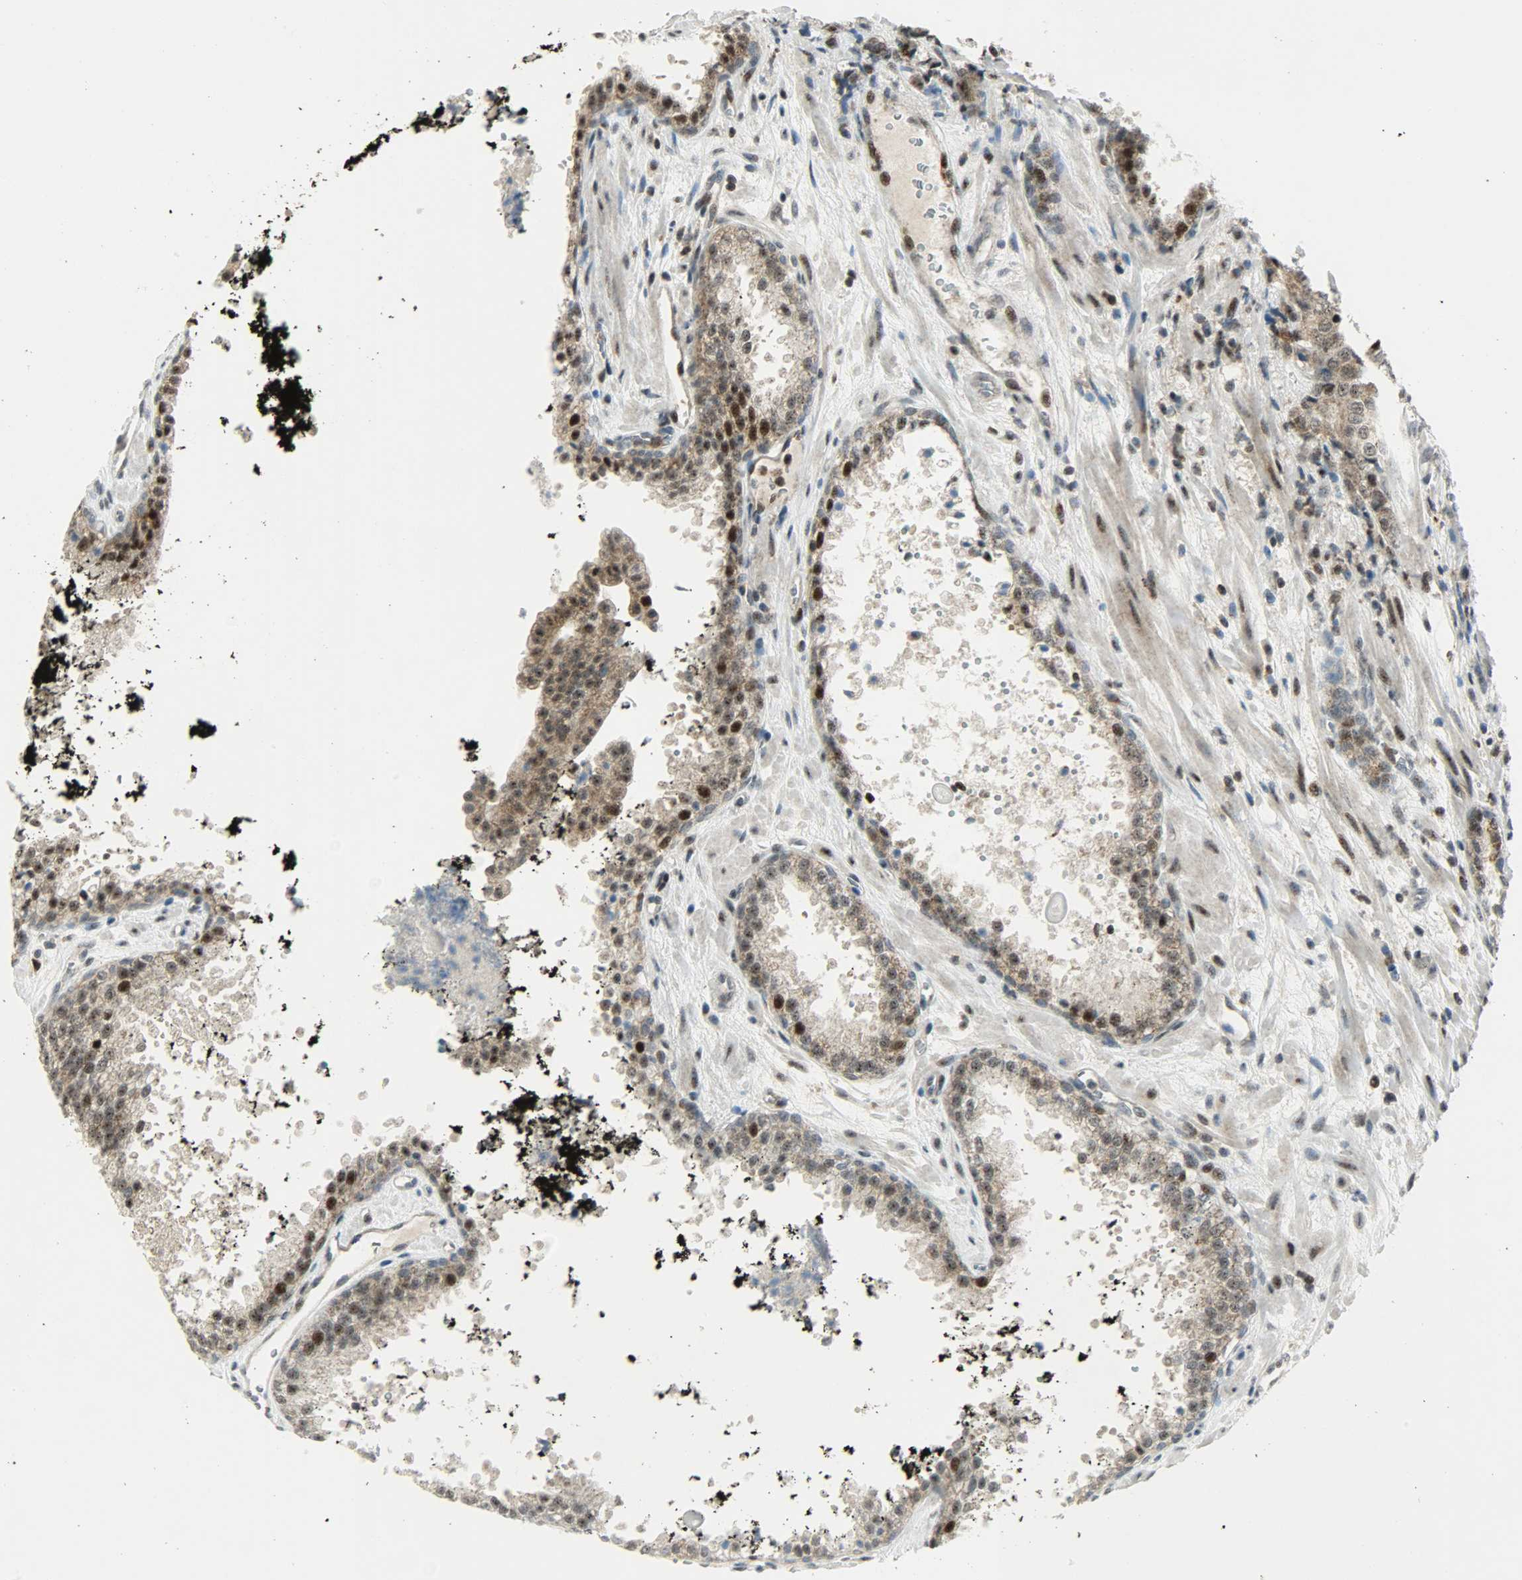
{"staining": {"intensity": "moderate", "quantity": ">75%", "location": "cytoplasmic/membranous"}, "tissue": "prostate cancer", "cell_type": "Tumor cells", "image_type": "cancer", "snomed": [{"axis": "morphology", "description": "Adenocarcinoma, High grade"}, {"axis": "topography", "description": "Prostate"}], "caption": "IHC histopathology image of neoplastic tissue: prostate cancer stained using immunohistochemistry (IHC) shows medium levels of moderate protein expression localized specifically in the cytoplasmic/membranous of tumor cells, appearing as a cytoplasmic/membranous brown color.", "gene": "IL15", "patient": {"sex": "male", "age": 58}}